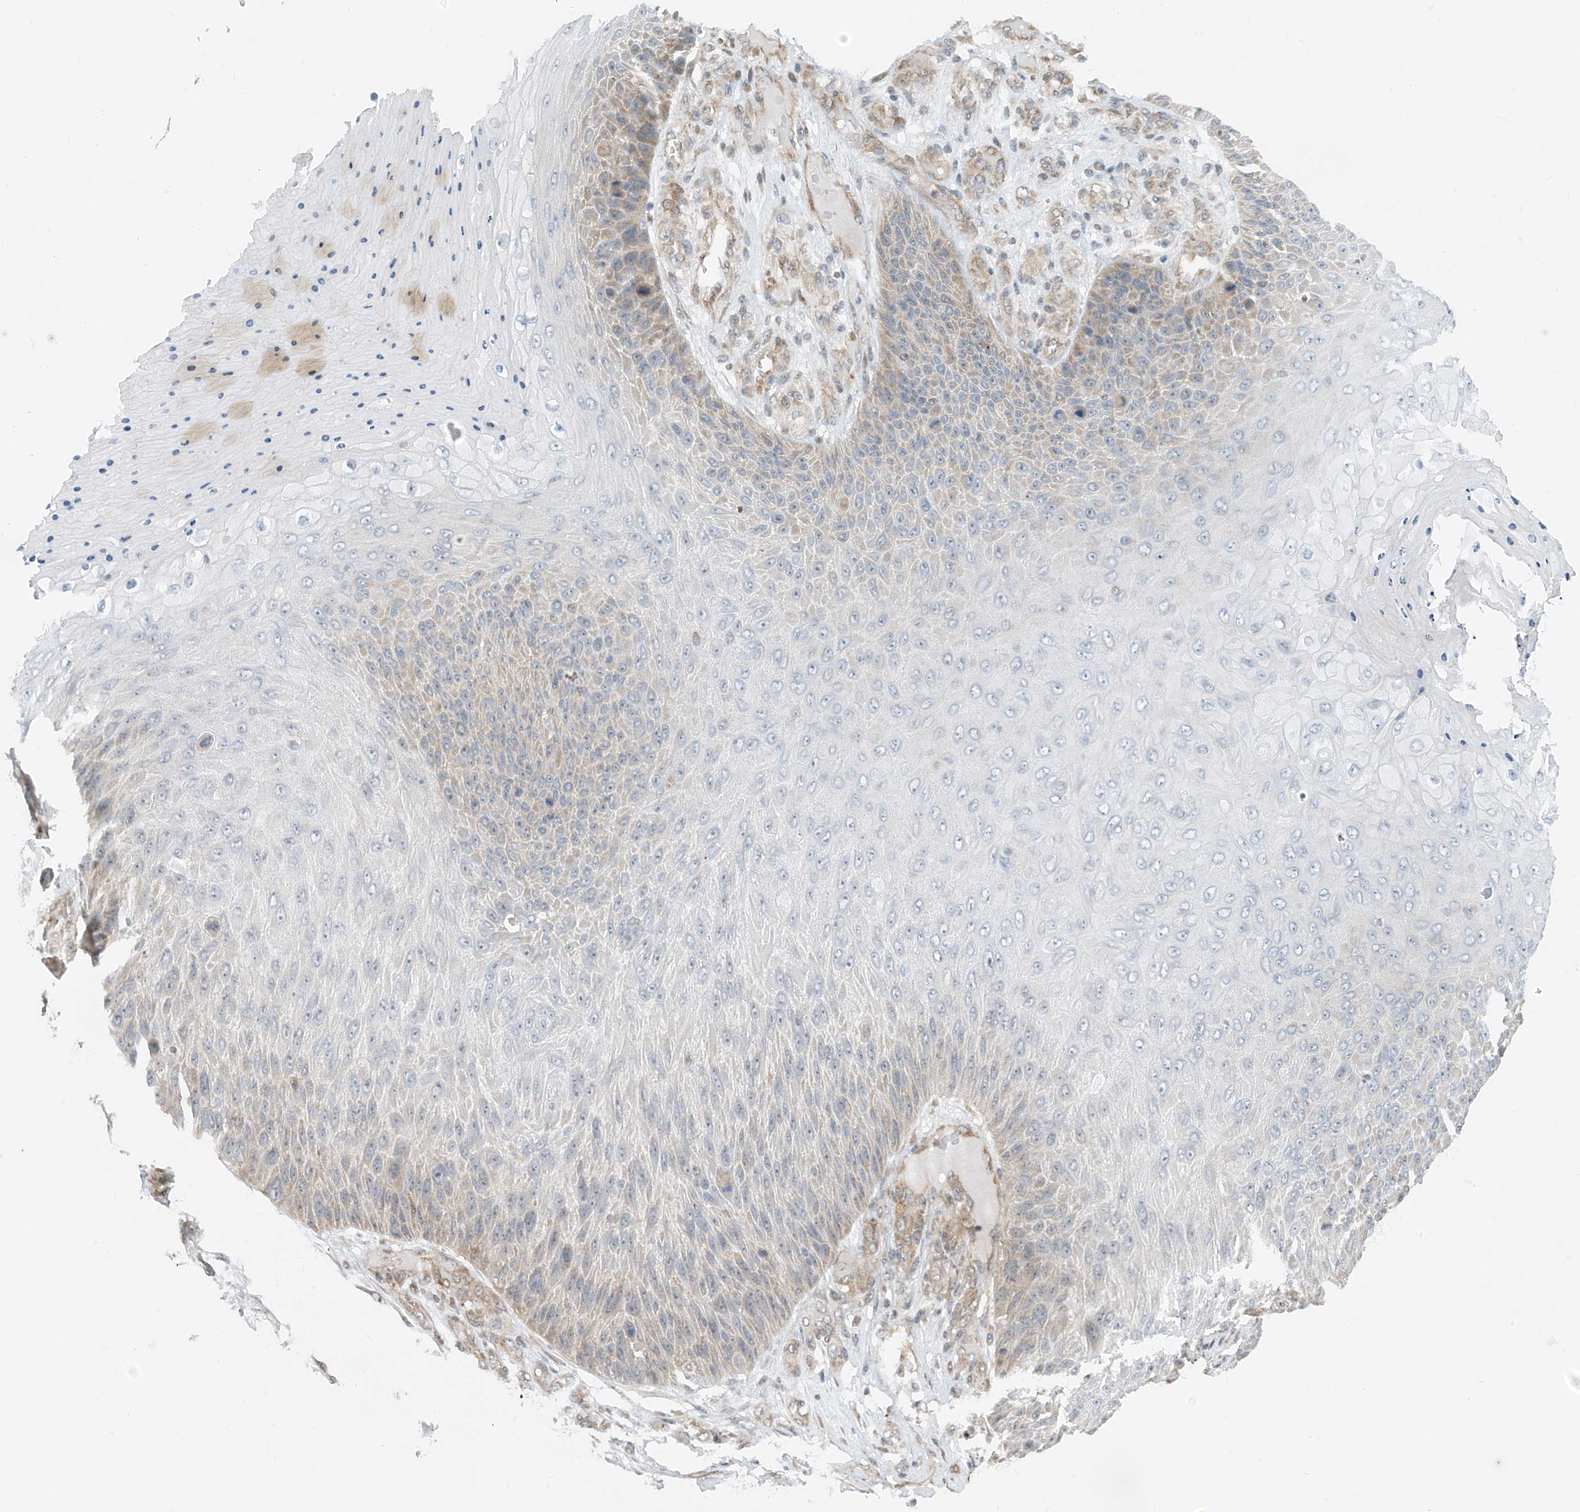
{"staining": {"intensity": "weak", "quantity": "<25%", "location": "cytoplasmic/membranous"}, "tissue": "skin cancer", "cell_type": "Tumor cells", "image_type": "cancer", "snomed": [{"axis": "morphology", "description": "Squamous cell carcinoma, NOS"}, {"axis": "topography", "description": "Skin"}], "caption": "Photomicrograph shows no protein staining in tumor cells of skin cancer tissue.", "gene": "TTC38", "patient": {"sex": "female", "age": 88}}